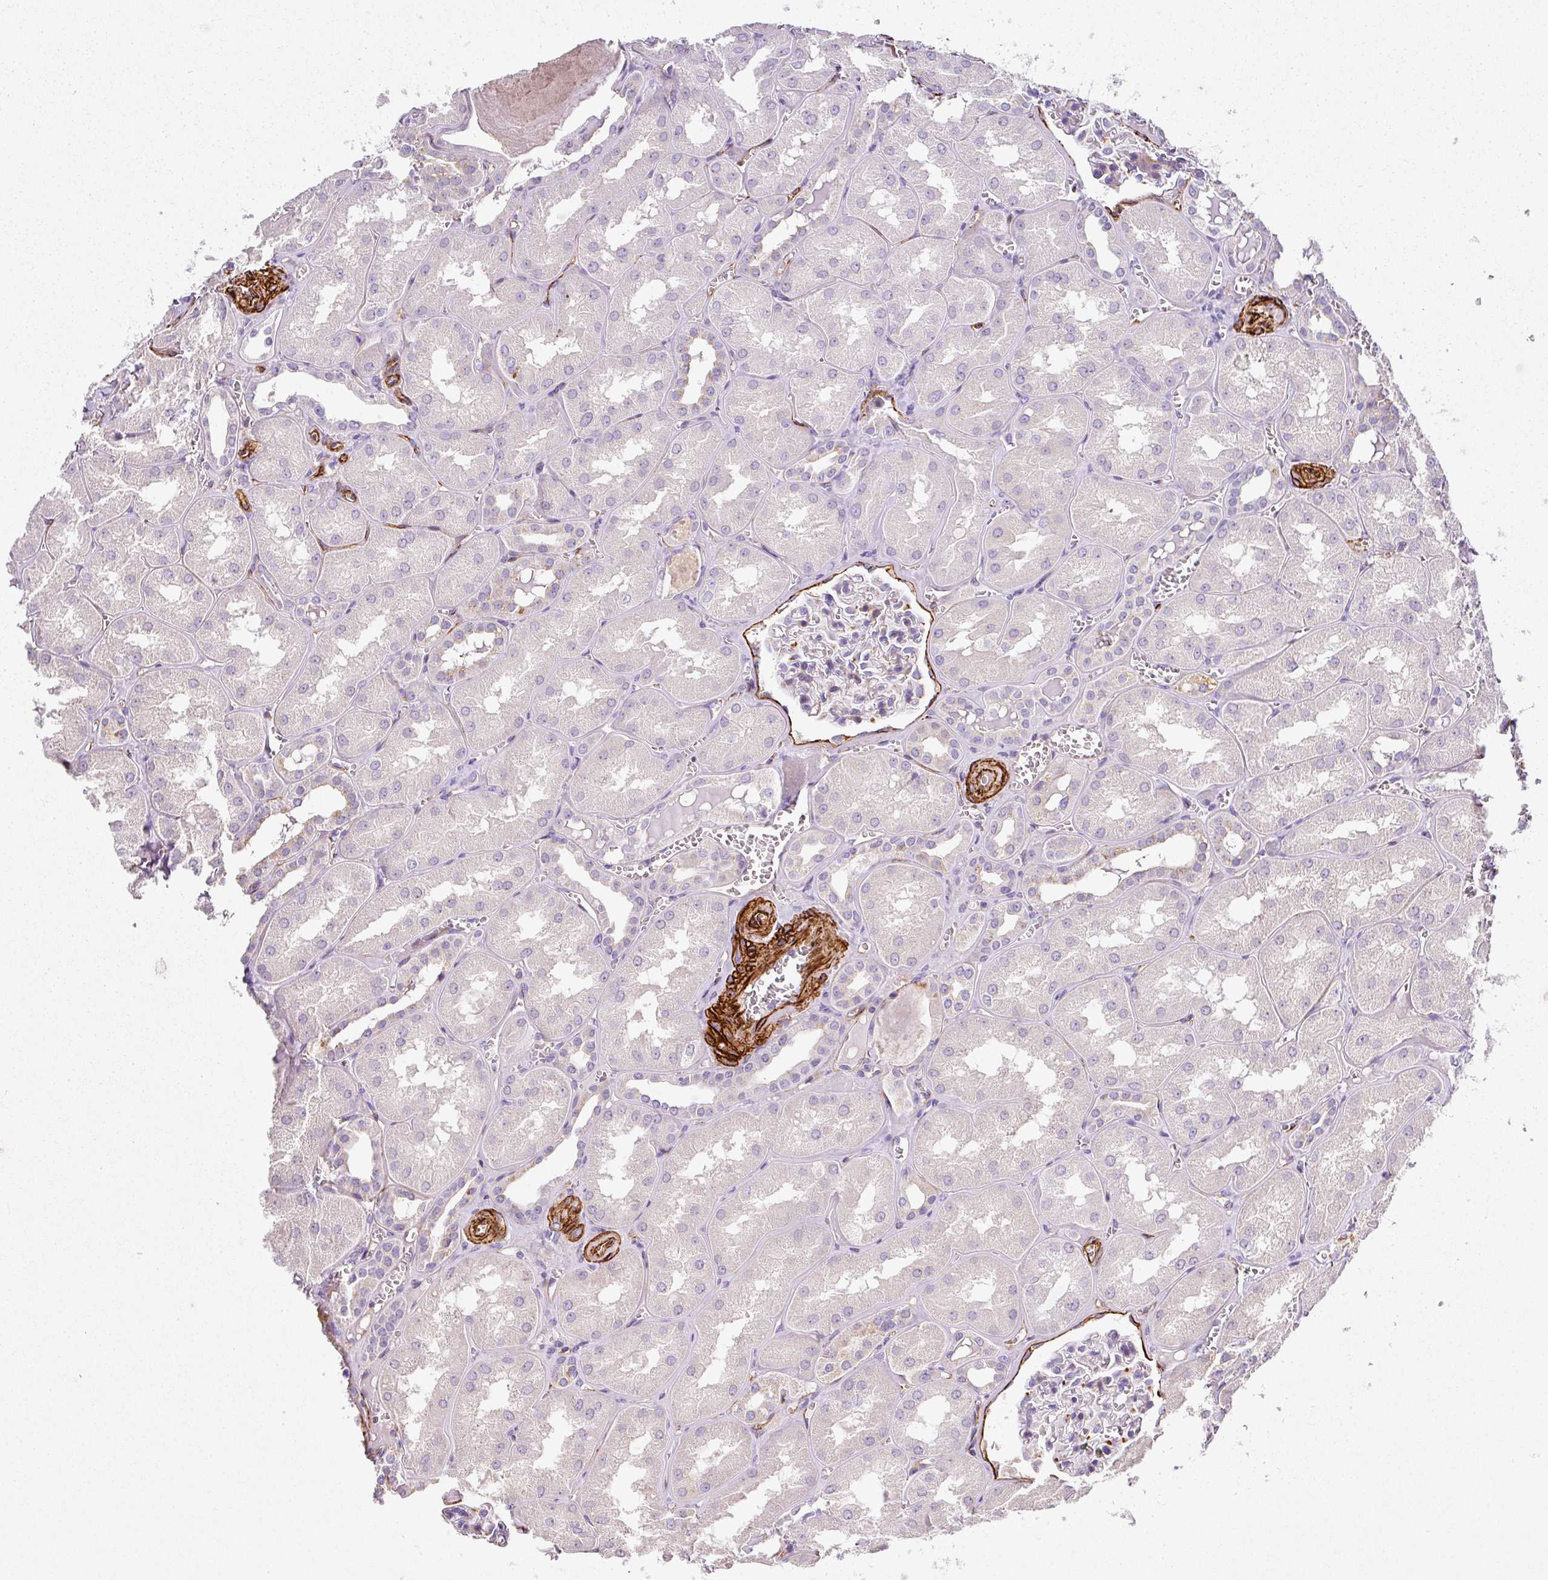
{"staining": {"intensity": "moderate", "quantity": "<25%", "location": "cytoplasmic/membranous"}, "tissue": "kidney", "cell_type": "Cells in glomeruli", "image_type": "normal", "snomed": [{"axis": "morphology", "description": "Normal tissue, NOS"}, {"axis": "topography", "description": "Kidney"}], "caption": "A brown stain highlights moderate cytoplasmic/membranous expression of a protein in cells in glomeruli of benign kidney. (DAB (3,3'-diaminobenzidine) IHC with brightfield microscopy, high magnification).", "gene": "SLC25A17", "patient": {"sex": "male", "age": 61}}